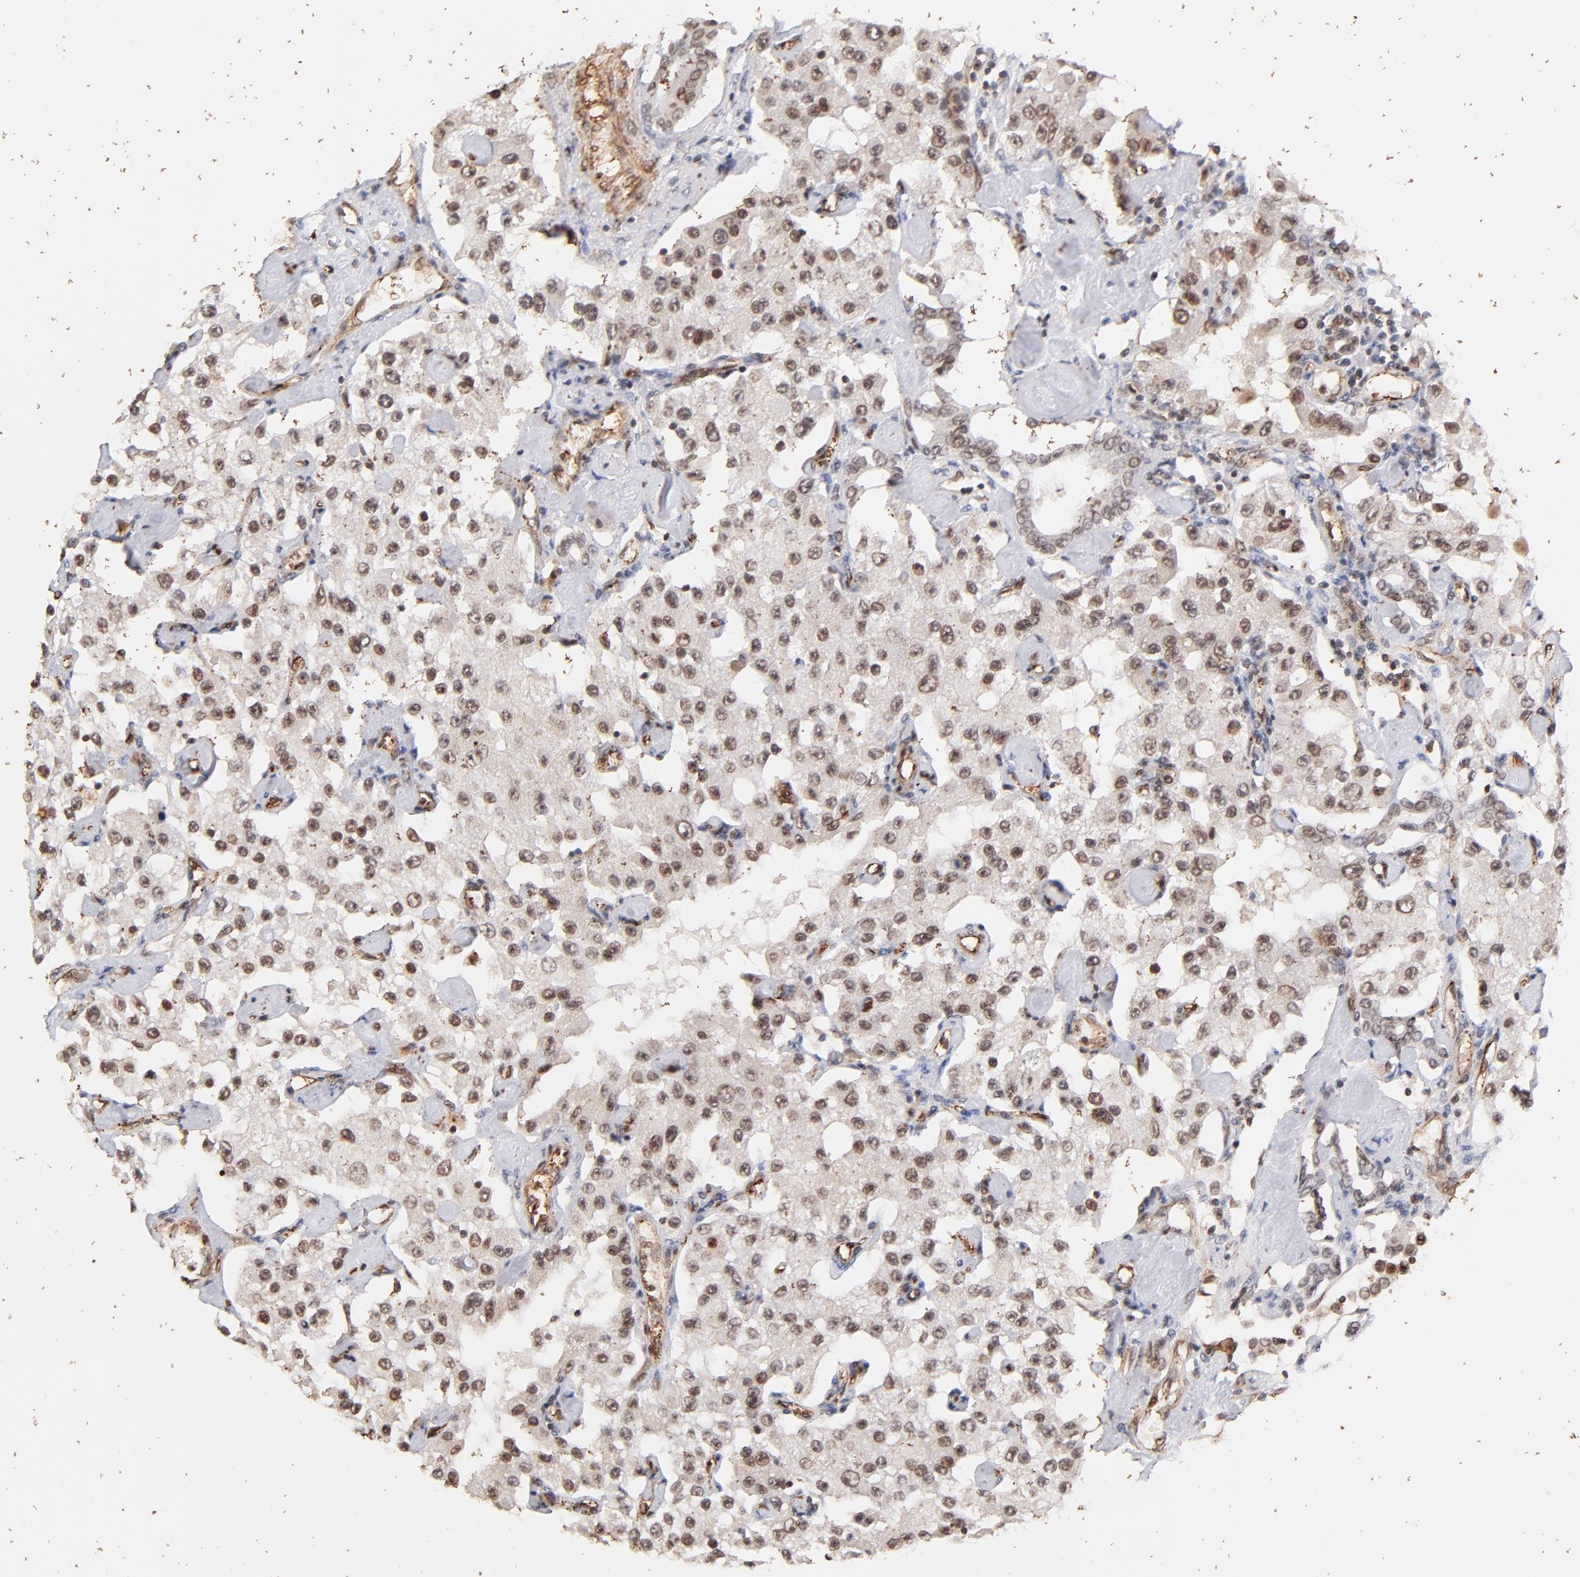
{"staining": {"intensity": "weak", "quantity": "25%-75%", "location": "nuclear"}, "tissue": "carcinoid", "cell_type": "Tumor cells", "image_type": "cancer", "snomed": [{"axis": "morphology", "description": "Carcinoid, malignant, NOS"}, {"axis": "topography", "description": "Pancreas"}], "caption": "A brown stain highlights weak nuclear positivity of a protein in carcinoid (malignant) tumor cells.", "gene": "ZFP92", "patient": {"sex": "male", "age": 41}}